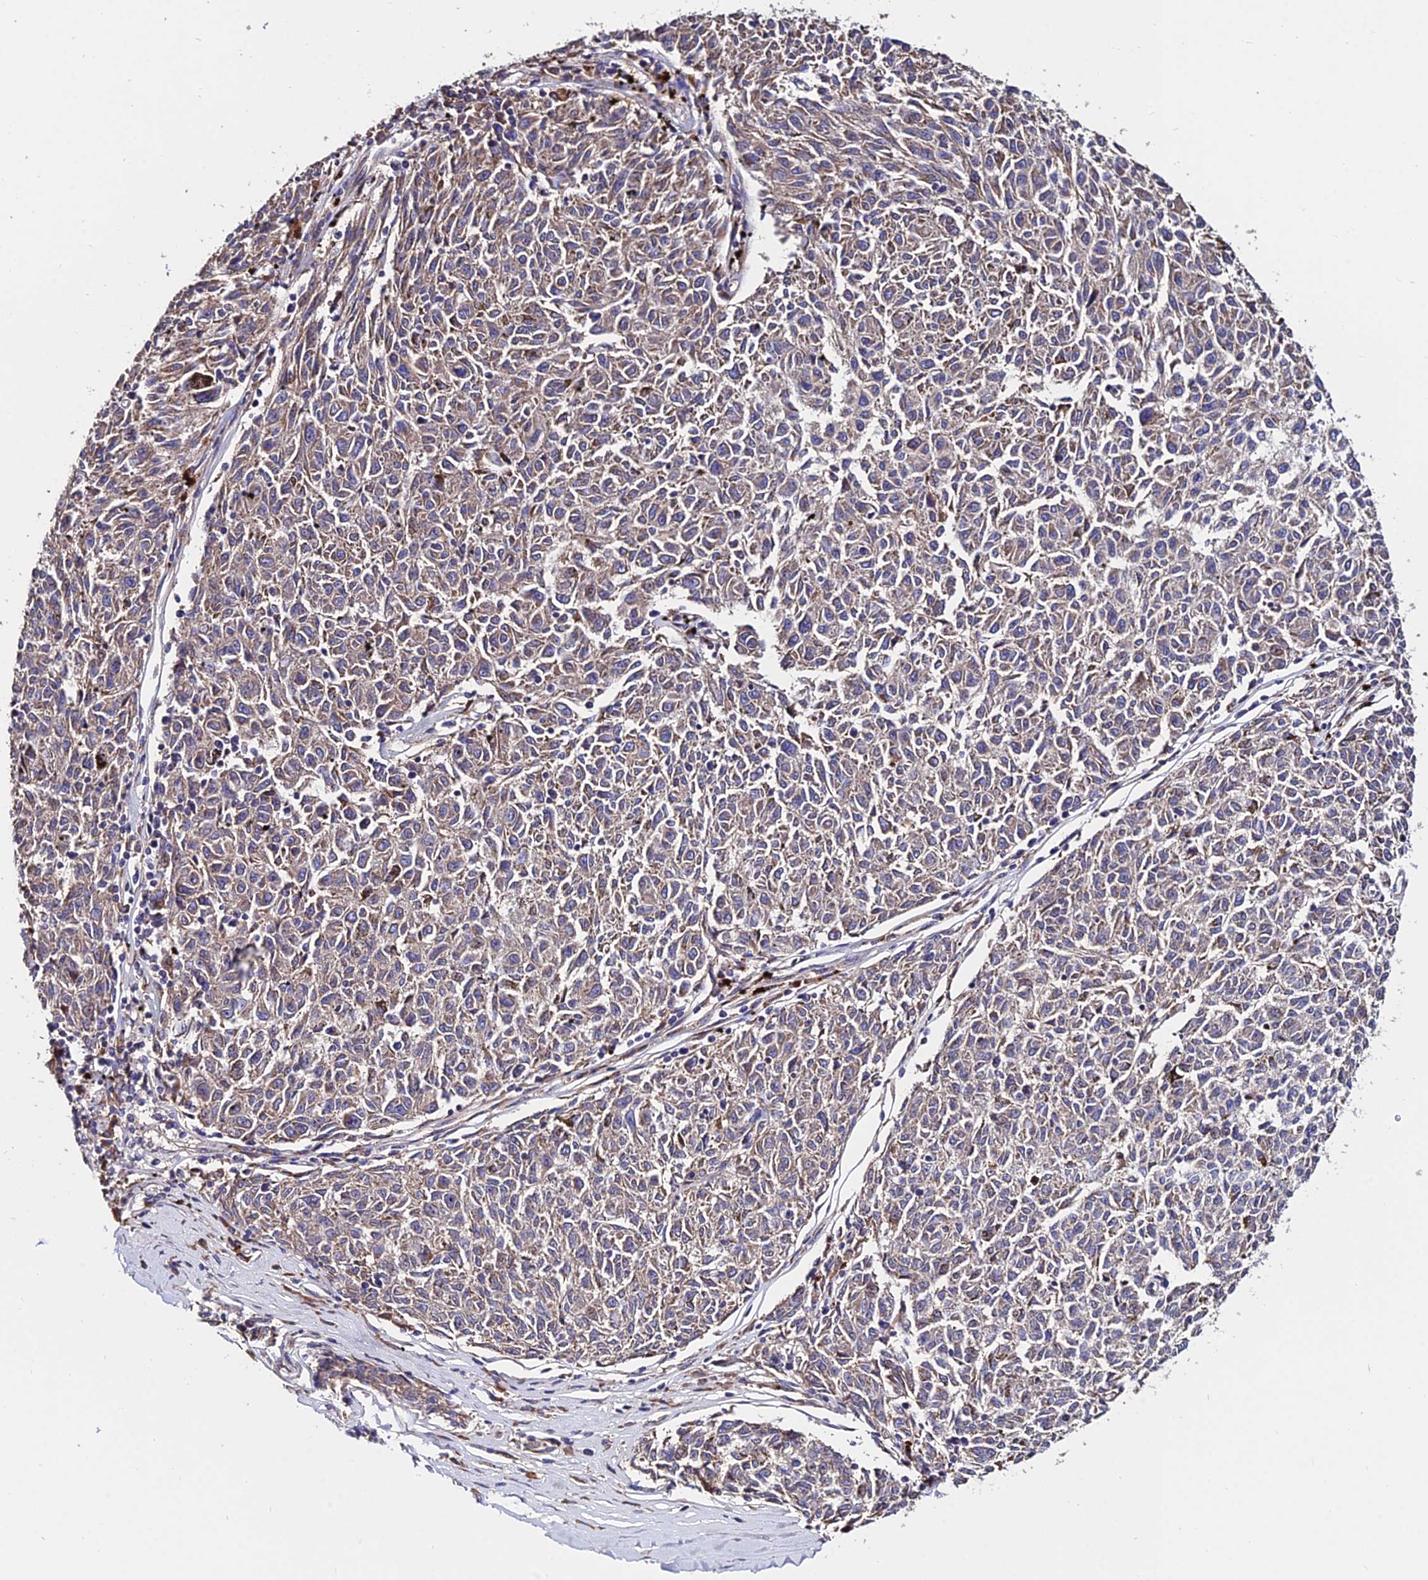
{"staining": {"intensity": "weak", "quantity": "25%-75%", "location": "cytoplasmic/membranous"}, "tissue": "melanoma", "cell_type": "Tumor cells", "image_type": "cancer", "snomed": [{"axis": "morphology", "description": "Malignant melanoma, NOS"}, {"axis": "topography", "description": "Skin"}], "caption": "DAB immunohistochemical staining of human melanoma reveals weak cytoplasmic/membranous protein positivity in approximately 25%-75% of tumor cells.", "gene": "CDC37L1", "patient": {"sex": "female", "age": 72}}